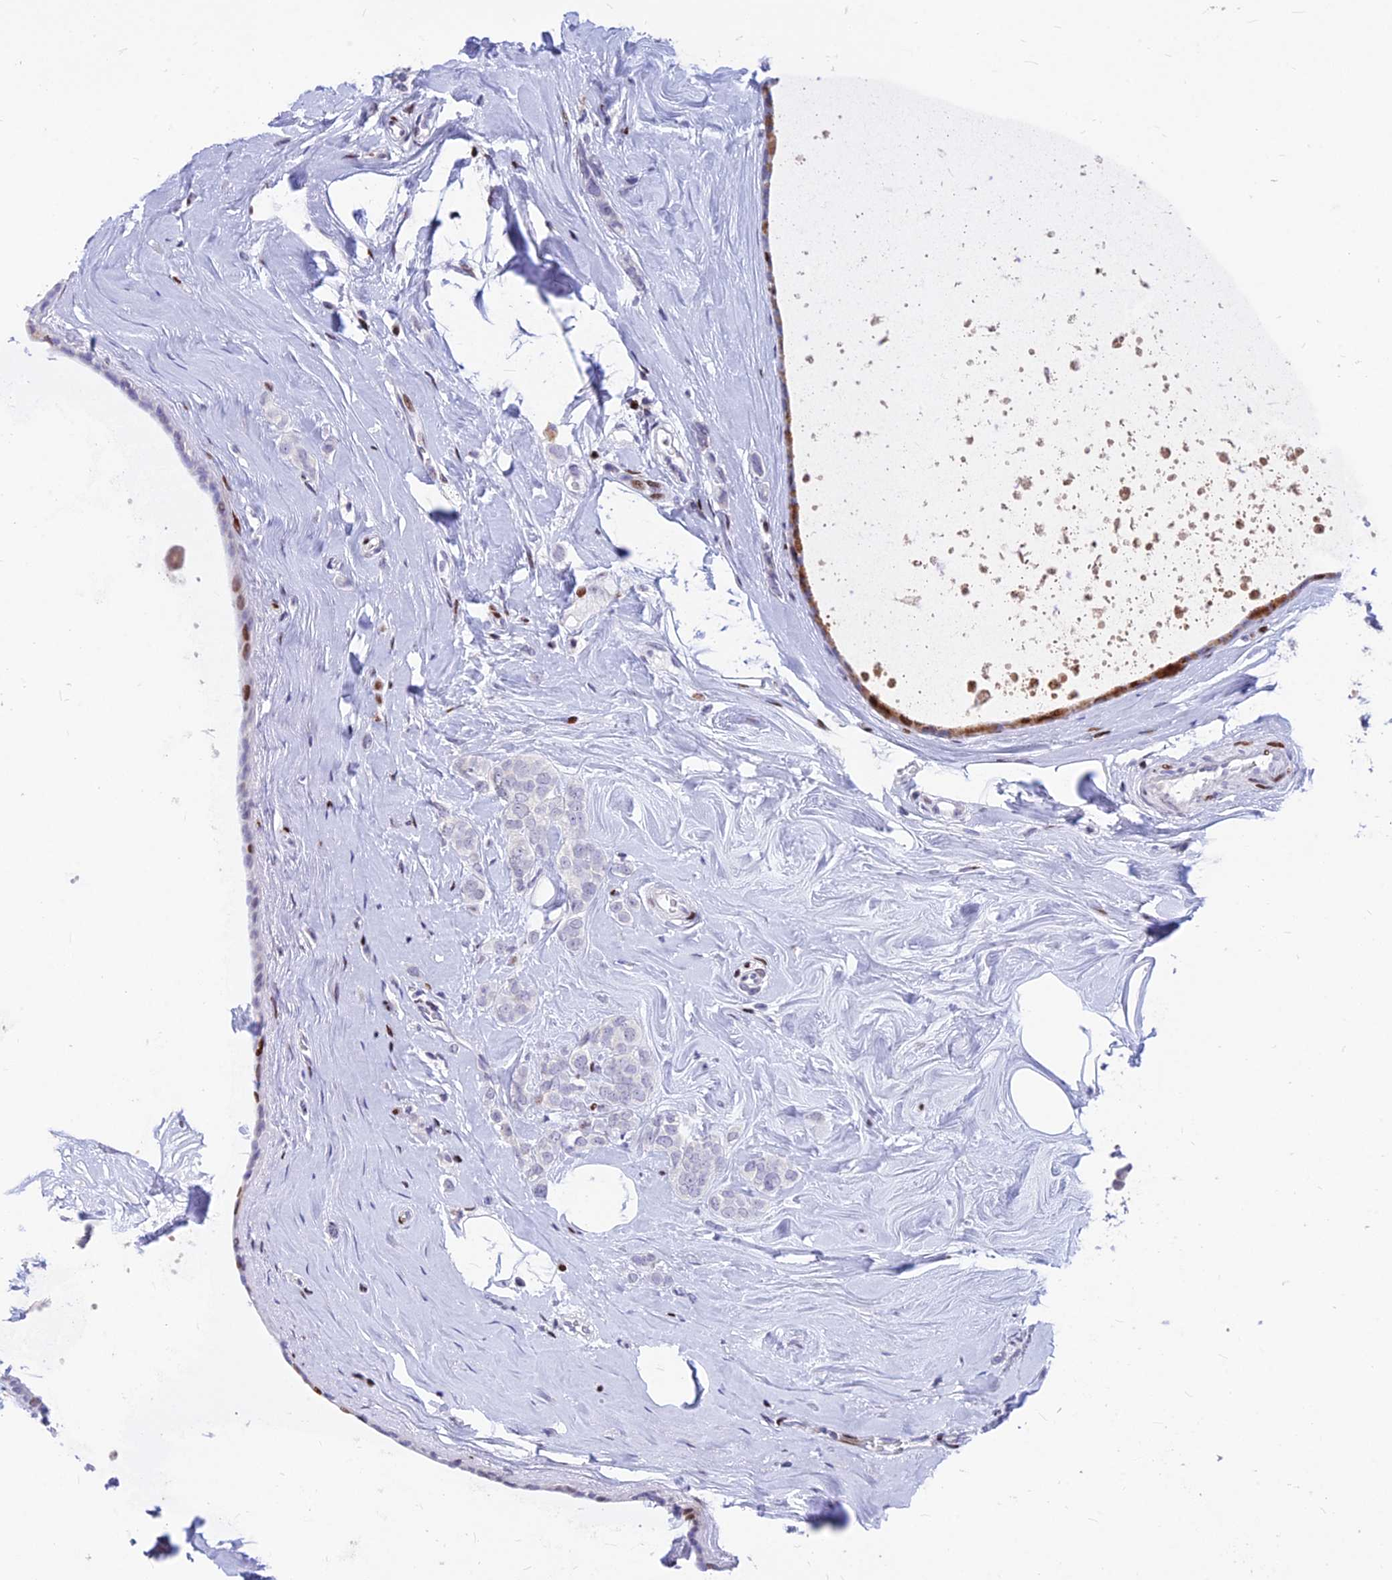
{"staining": {"intensity": "negative", "quantity": "none", "location": "none"}, "tissue": "breast cancer", "cell_type": "Tumor cells", "image_type": "cancer", "snomed": [{"axis": "morphology", "description": "Lobular carcinoma"}, {"axis": "topography", "description": "Breast"}], "caption": "This image is of lobular carcinoma (breast) stained with immunohistochemistry (IHC) to label a protein in brown with the nuclei are counter-stained blue. There is no staining in tumor cells. Brightfield microscopy of IHC stained with DAB (3,3'-diaminobenzidine) (brown) and hematoxylin (blue), captured at high magnification.", "gene": "PRPS1", "patient": {"sex": "female", "age": 47}}